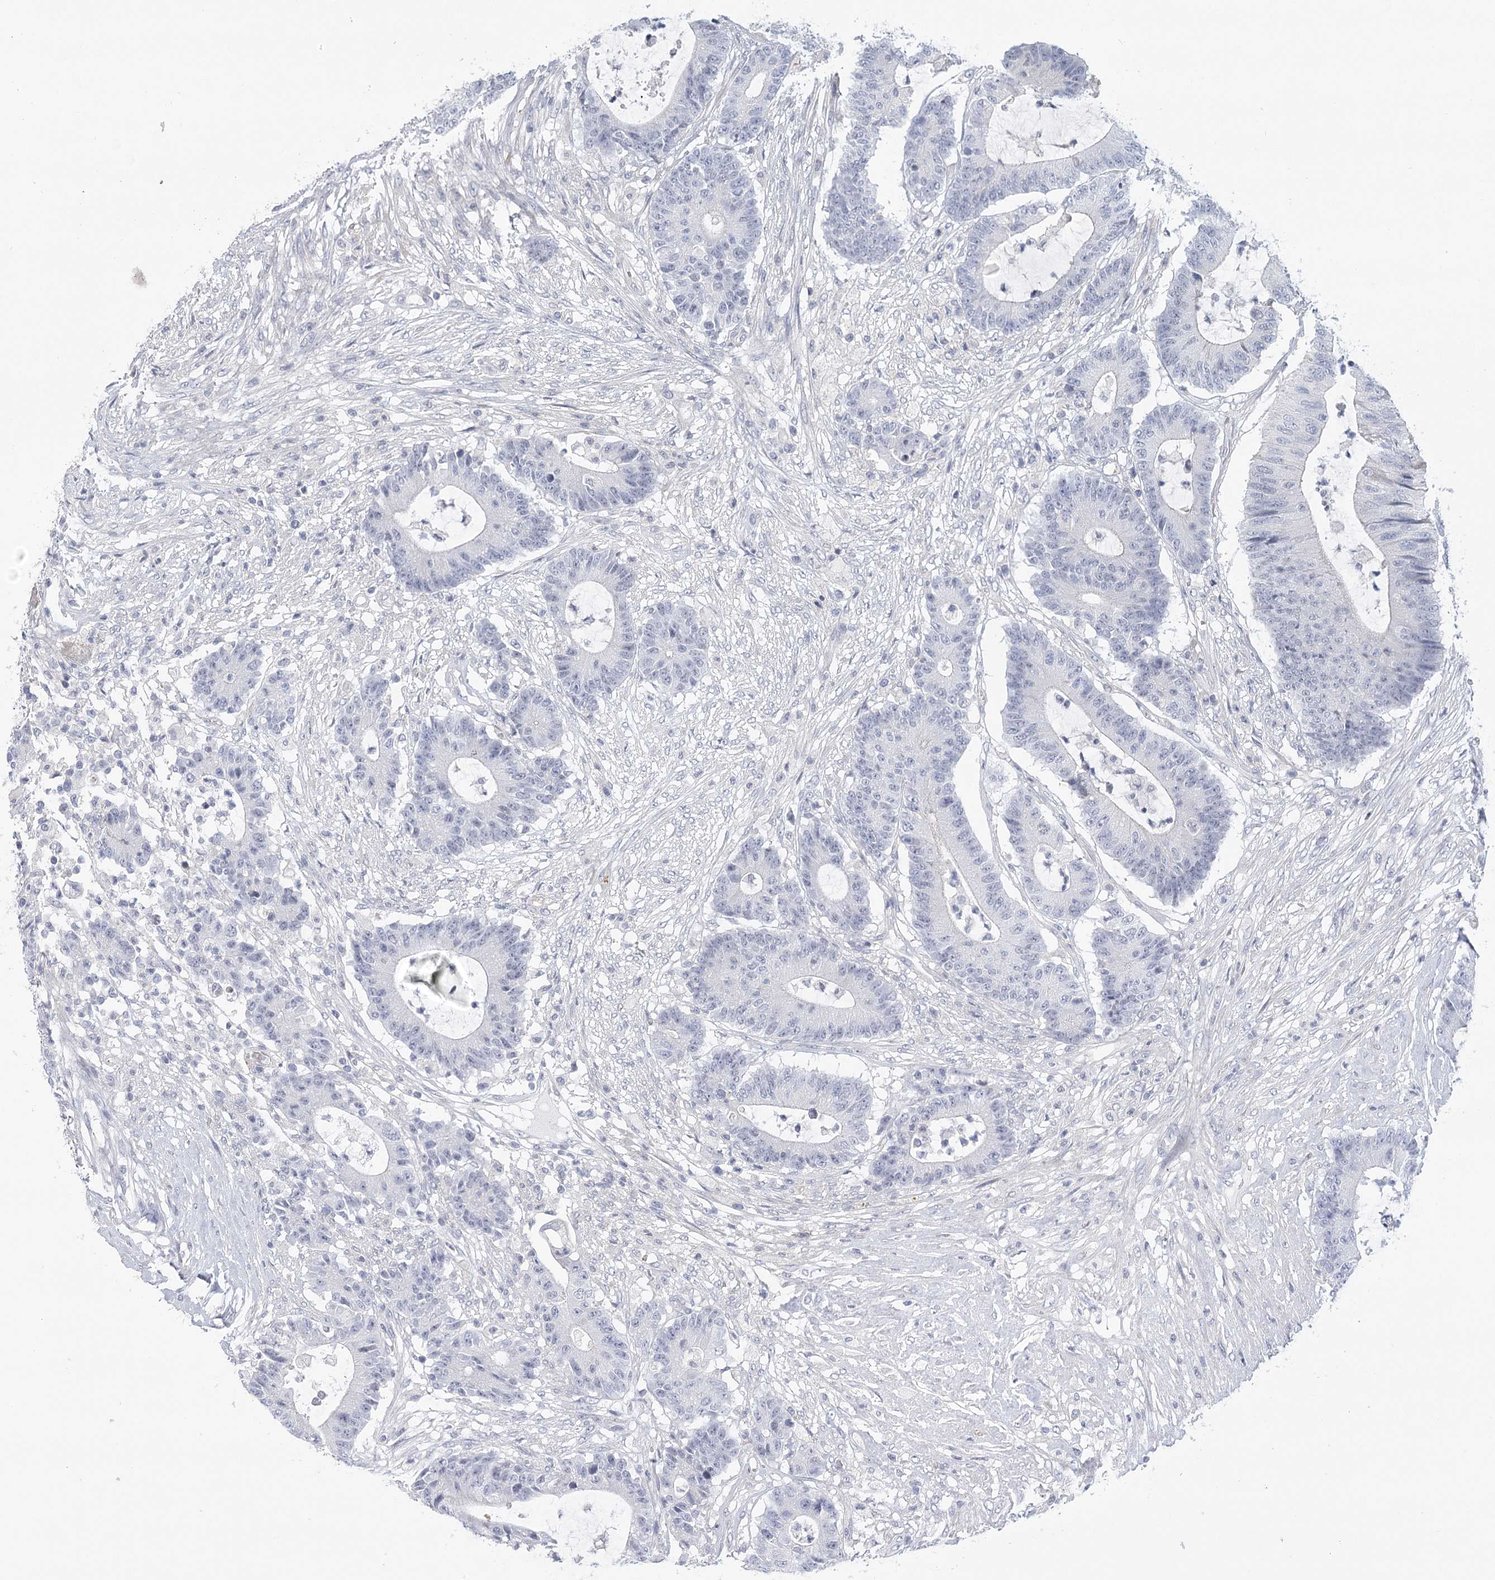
{"staining": {"intensity": "negative", "quantity": "none", "location": "none"}, "tissue": "colorectal cancer", "cell_type": "Tumor cells", "image_type": "cancer", "snomed": [{"axis": "morphology", "description": "Adenocarcinoma, NOS"}, {"axis": "topography", "description": "Colon"}], "caption": "Immunohistochemistry (IHC) image of colorectal adenocarcinoma stained for a protein (brown), which reveals no staining in tumor cells. (Brightfield microscopy of DAB immunohistochemistry (IHC) at high magnification).", "gene": "FAM76B", "patient": {"sex": "female", "age": 84}}